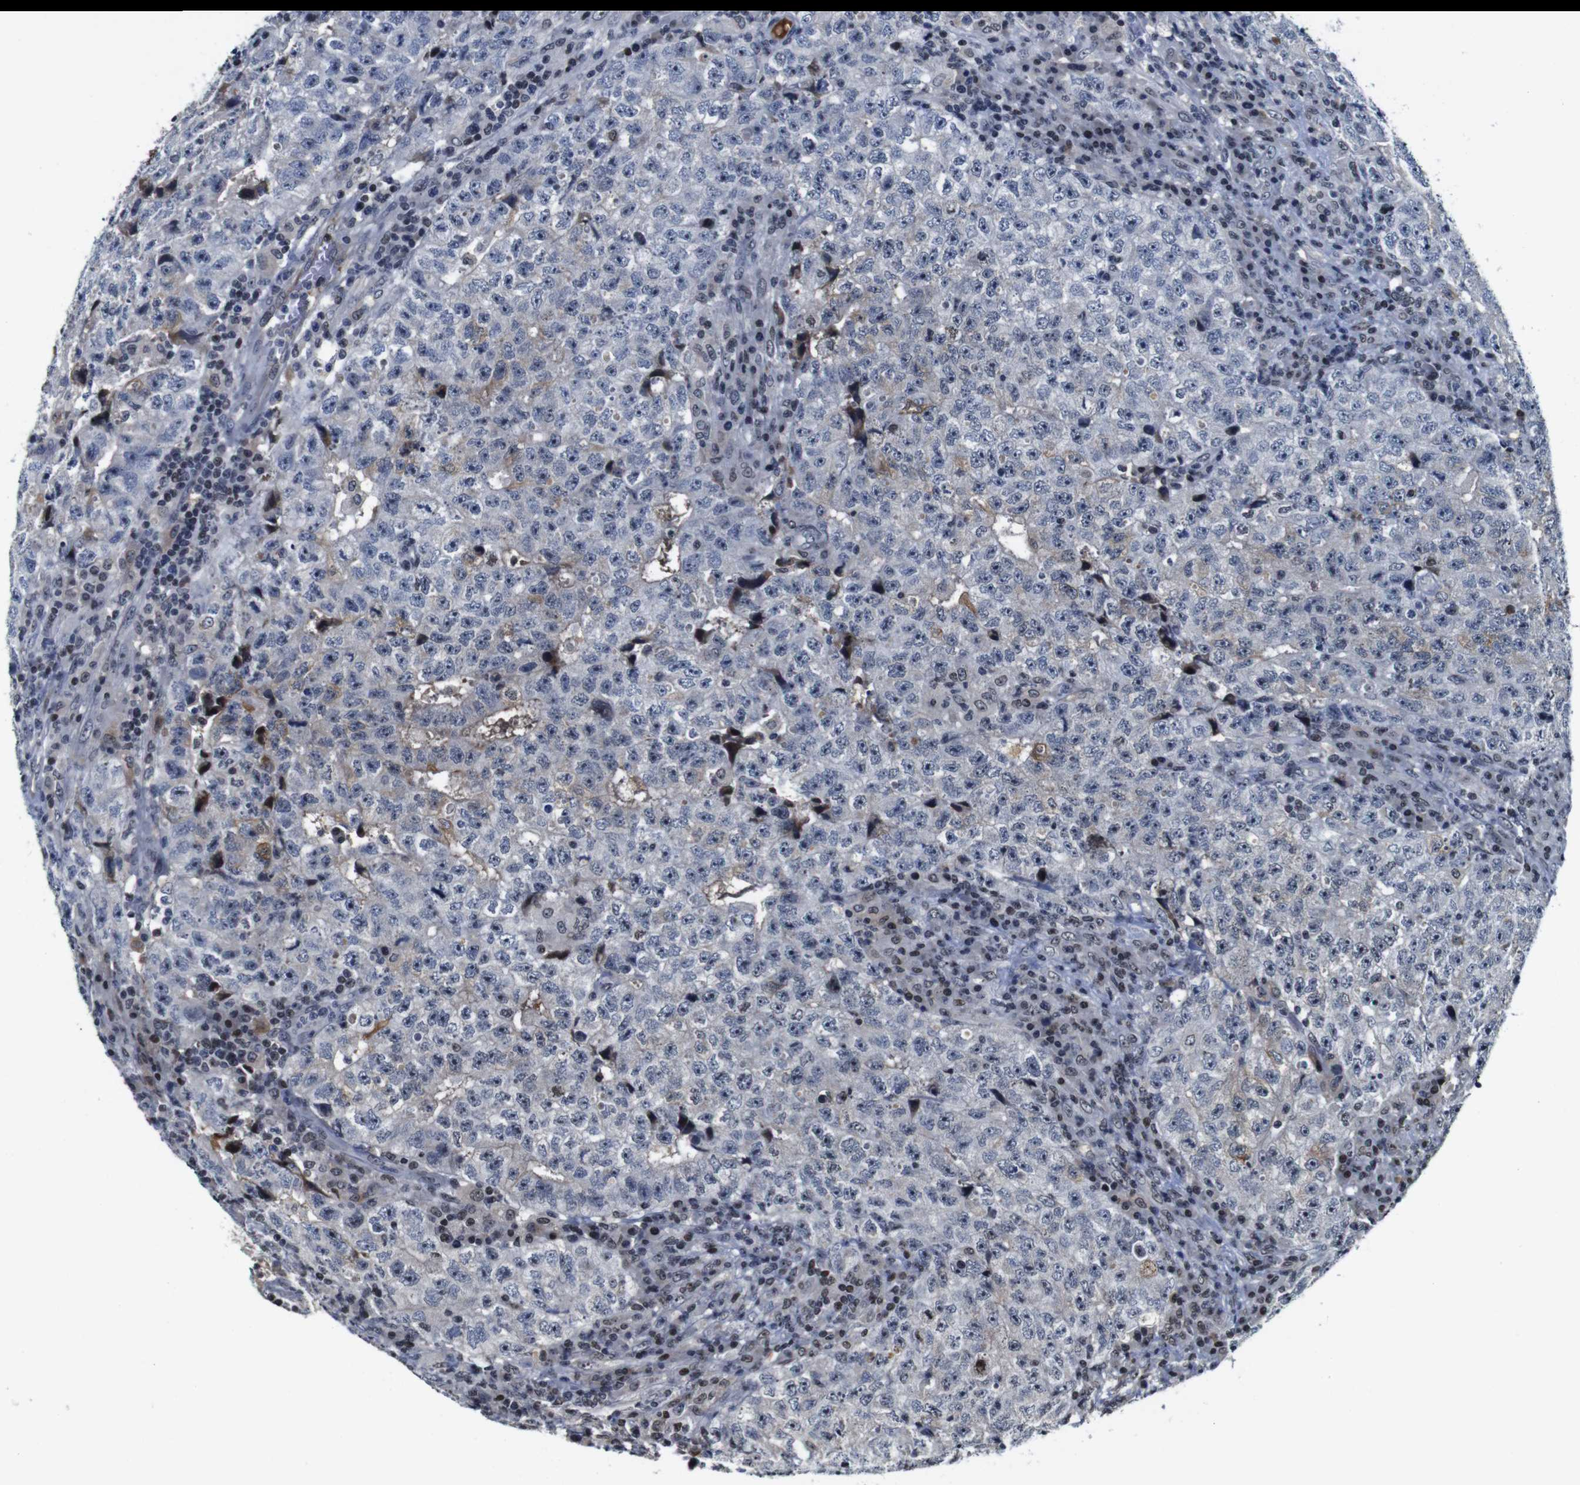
{"staining": {"intensity": "negative", "quantity": "none", "location": "none"}, "tissue": "testis cancer", "cell_type": "Tumor cells", "image_type": "cancer", "snomed": [{"axis": "morphology", "description": "Necrosis, NOS"}, {"axis": "morphology", "description": "Carcinoma, Embryonal, NOS"}, {"axis": "topography", "description": "Testis"}], "caption": "Tumor cells are negative for brown protein staining in testis cancer. Nuclei are stained in blue.", "gene": "MYC", "patient": {"sex": "male", "age": 19}}